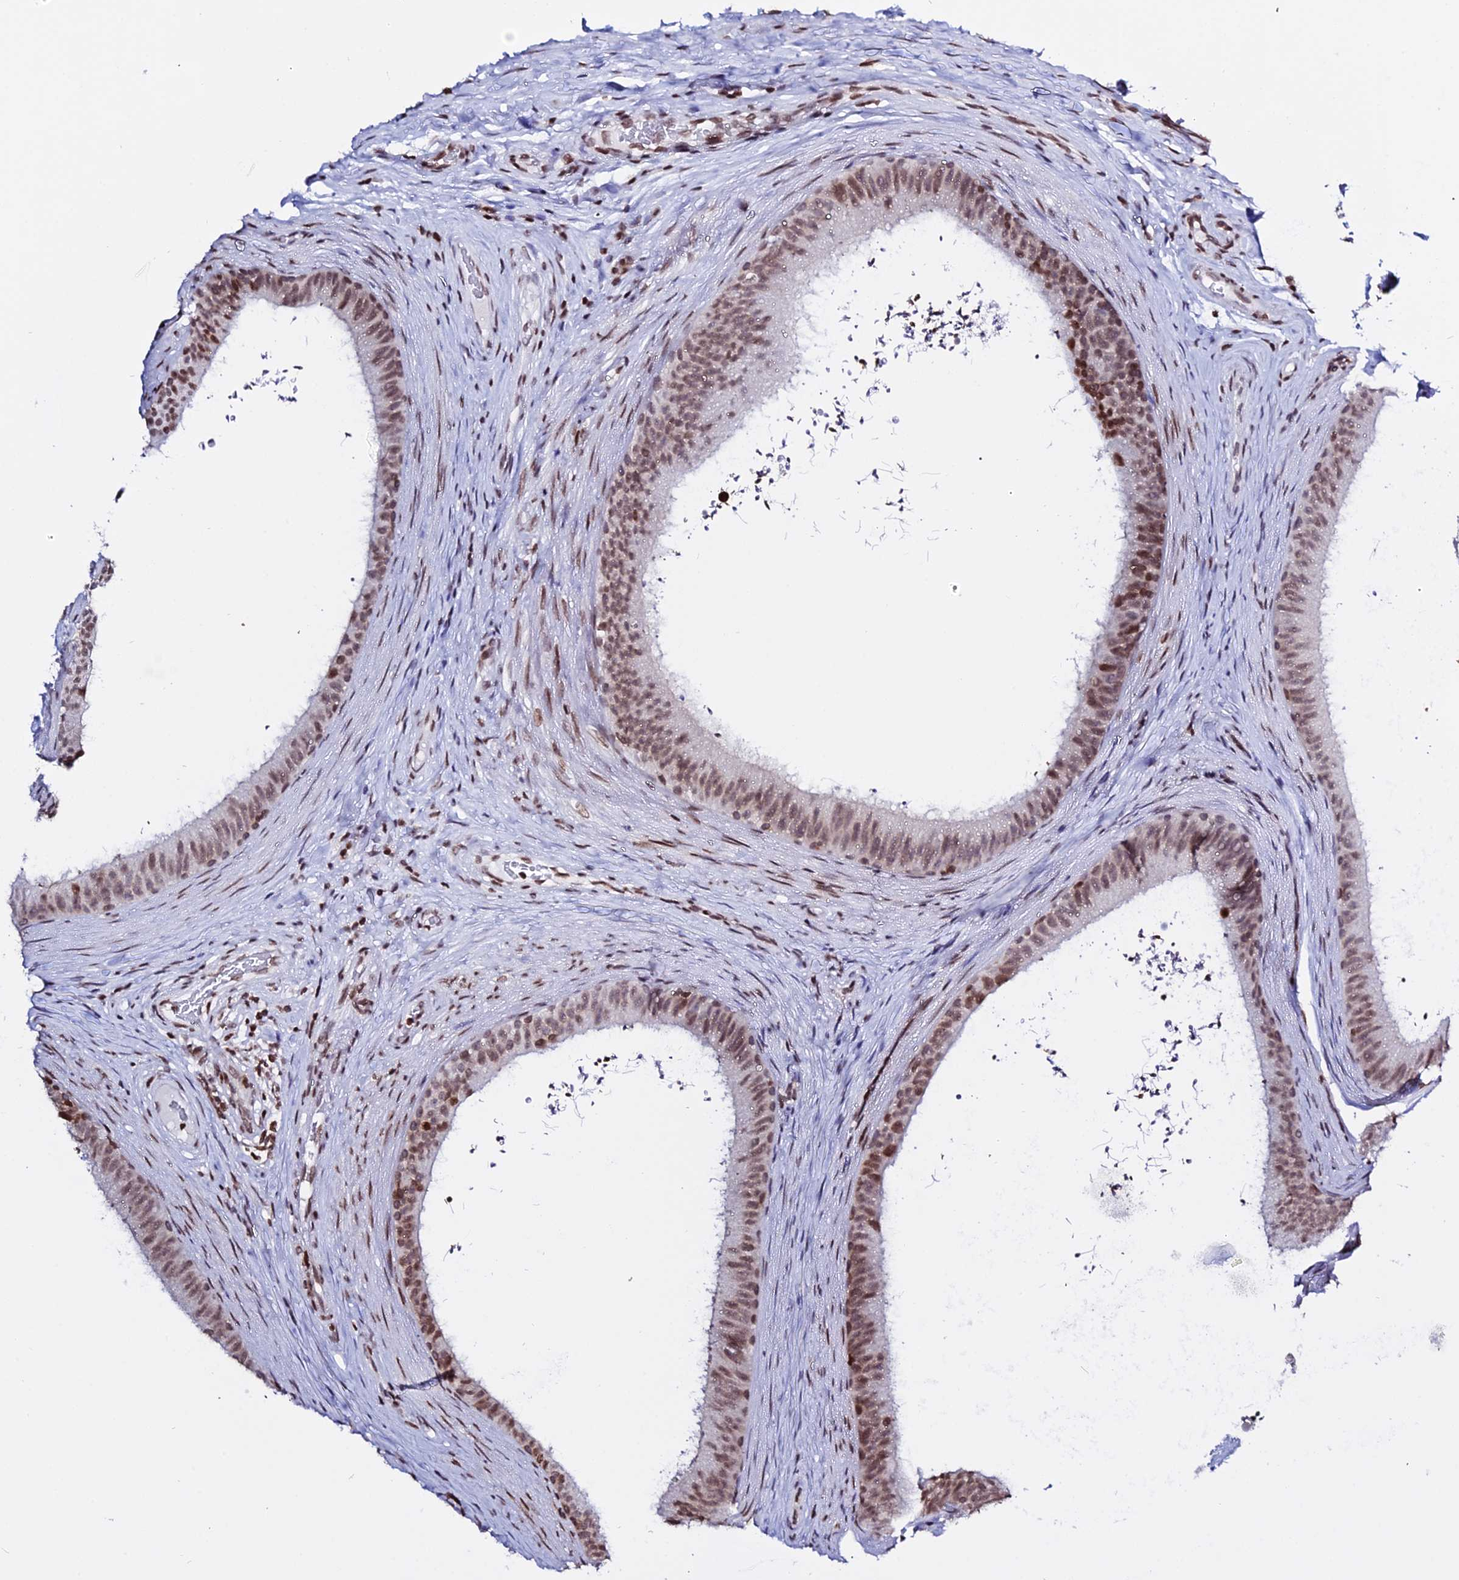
{"staining": {"intensity": "moderate", "quantity": ">75%", "location": "nuclear"}, "tissue": "epididymis", "cell_type": "Glandular cells", "image_type": "normal", "snomed": [{"axis": "morphology", "description": "Normal tissue, NOS"}, {"axis": "topography", "description": "Testis"}, {"axis": "topography", "description": "Epididymis"}], "caption": "The immunohistochemical stain highlights moderate nuclear staining in glandular cells of normal epididymis.", "gene": "ENSG00000282988", "patient": {"sex": "male", "age": 41}}